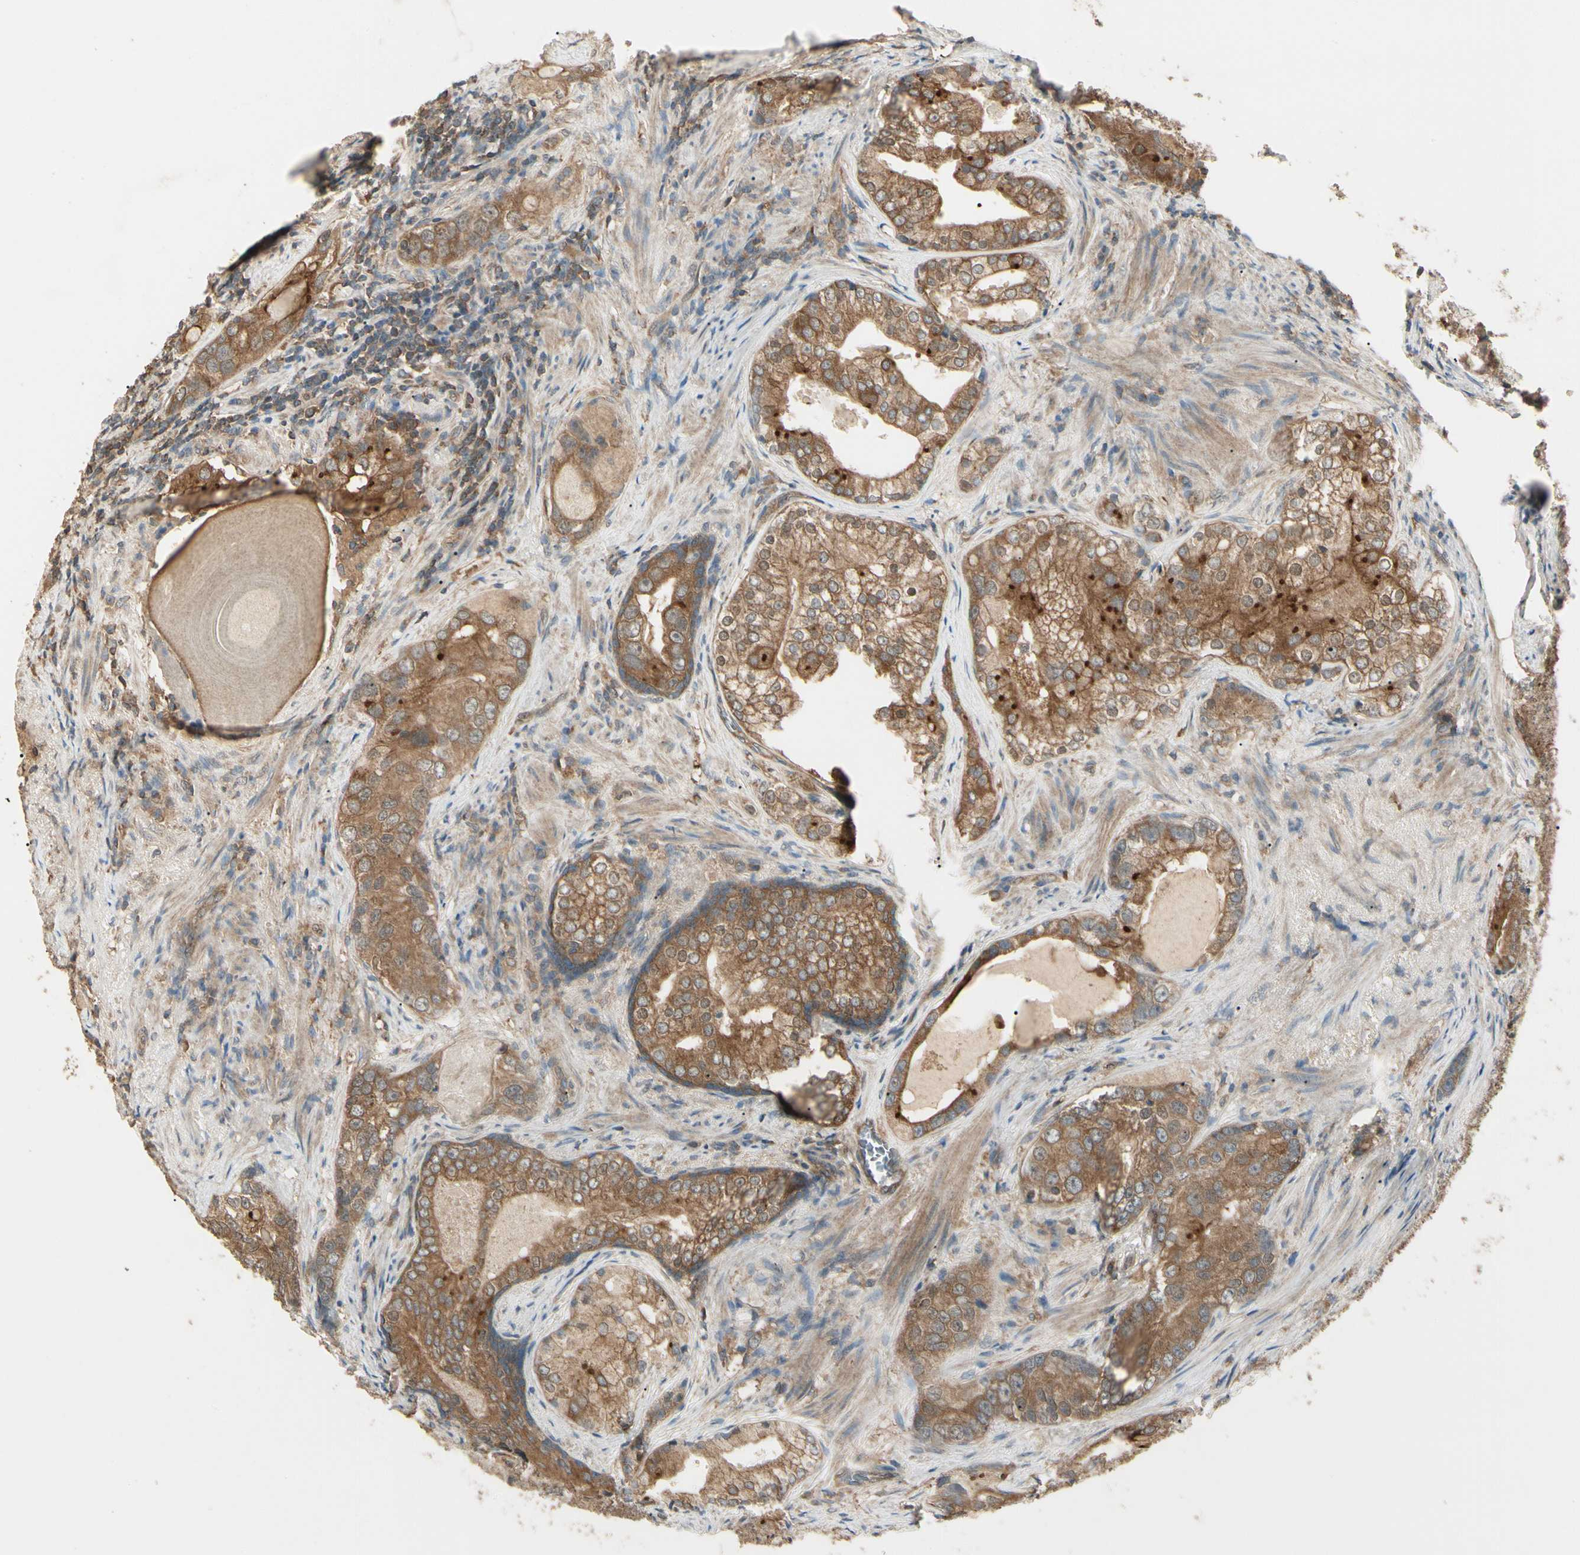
{"staining": {"intensity": "moderate", "quantity": ">75%", "location": "cytoplasmic/membranous"}, "tissue": "prostate cancer", "cell_type": "Tumor cells", "image_type": "cancer", "snomed": [{"axis": "morphology", "description": "Adenocarcinoma, High grade"}, {"axis": "topography", "description": "Prostate"}], "caption": "The image shows a brown stain indicating the presence of a protein in the cytoplasmic/membranous of tumor cells in prostate cancer.", "gene": "CCT7", "patient": {"sex": "male", "age": 66}}